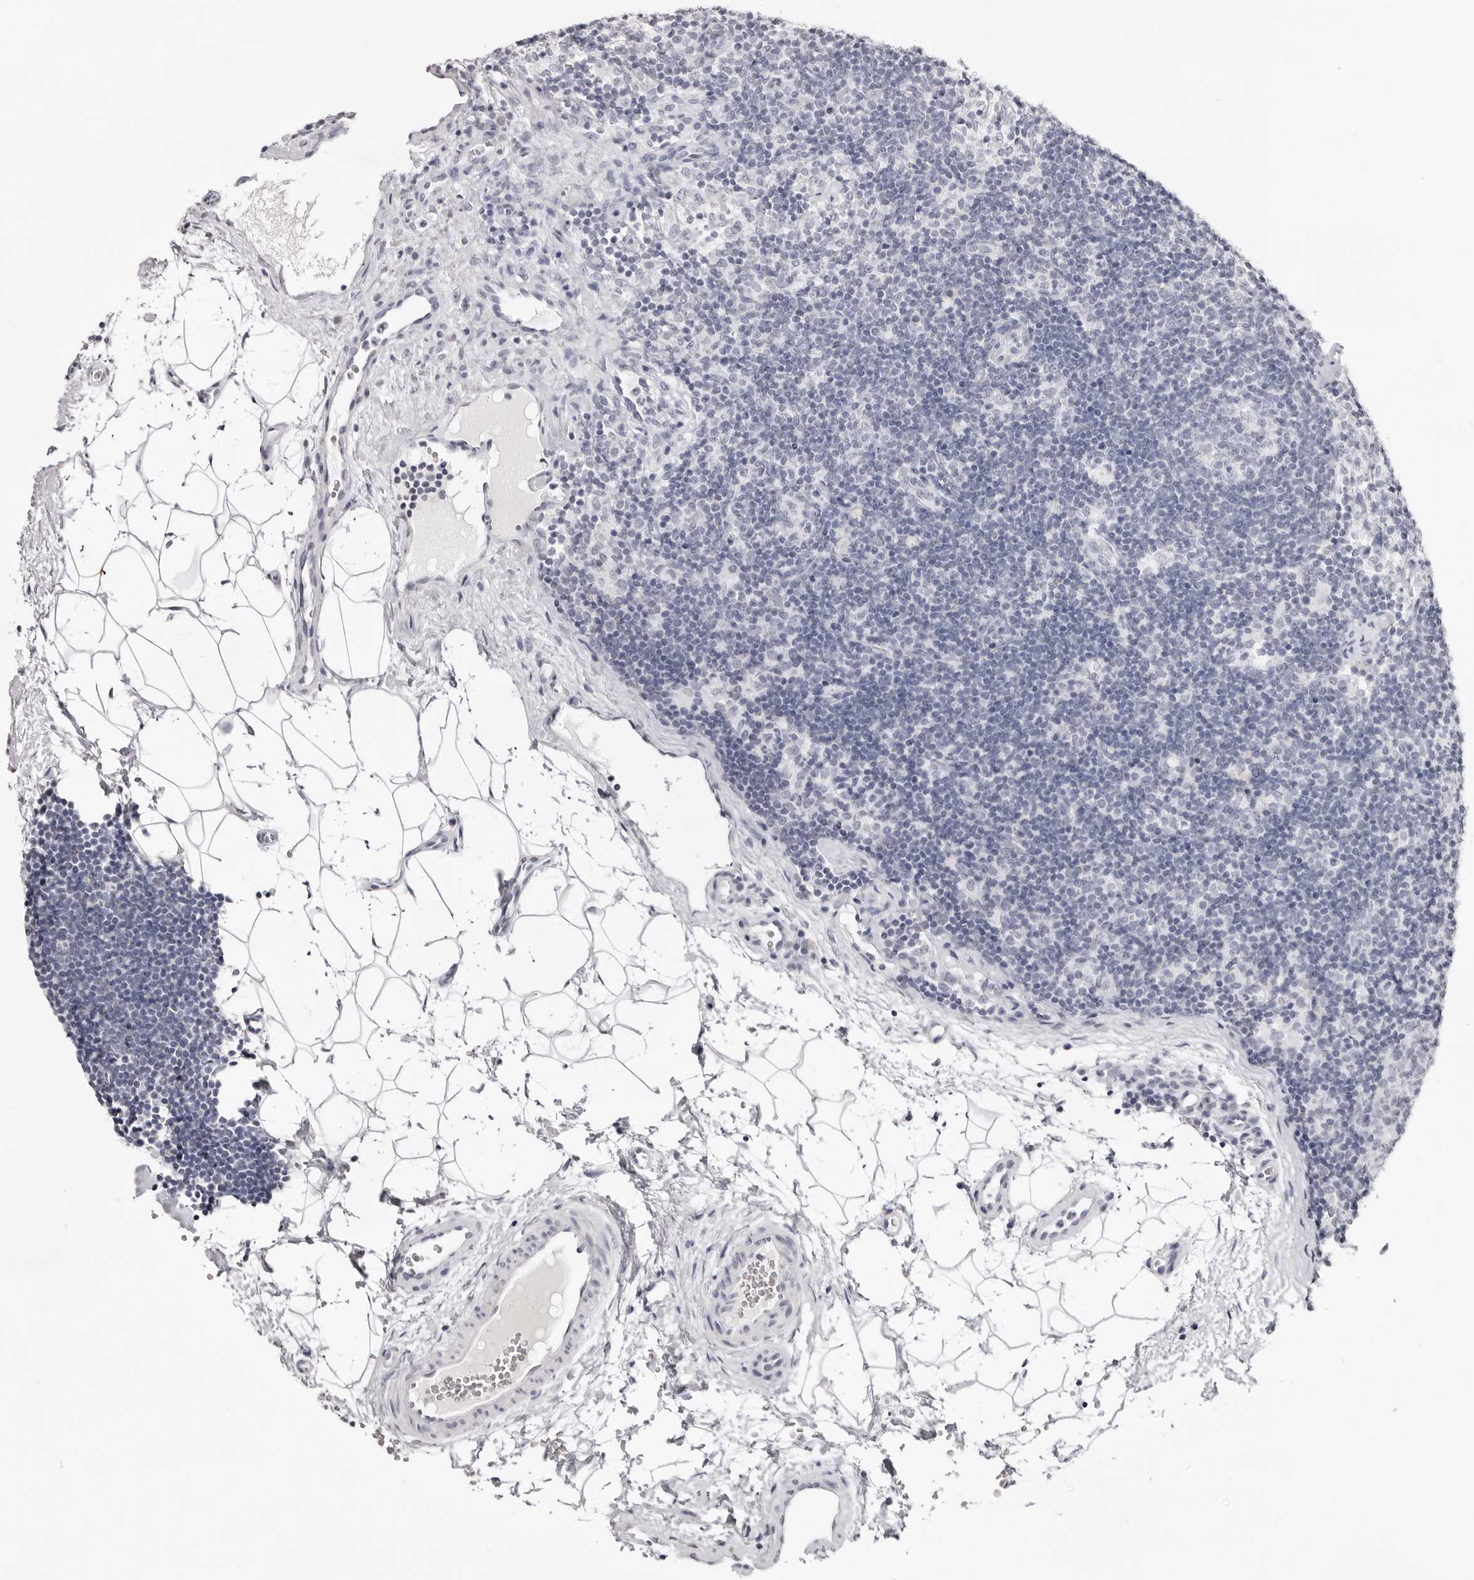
{"staining": {"intensity": "negative", "quantity": "none", "location": "none"}, "tissue": "lymph node", "cell_type": "Germinal center cells", "image_type": "normal", "snomed": [{"axis": "morphology", "description": "Normal tissue, NOS"}, {"axis": "topography", "description": "Lymph node"}], "caption": "IHC of benign human lymph node reveals no positivity in germinal center cells. Nuclei are stained in blue.", "gene": "CST5", "patient": {"sex": "female", "age": 22}}